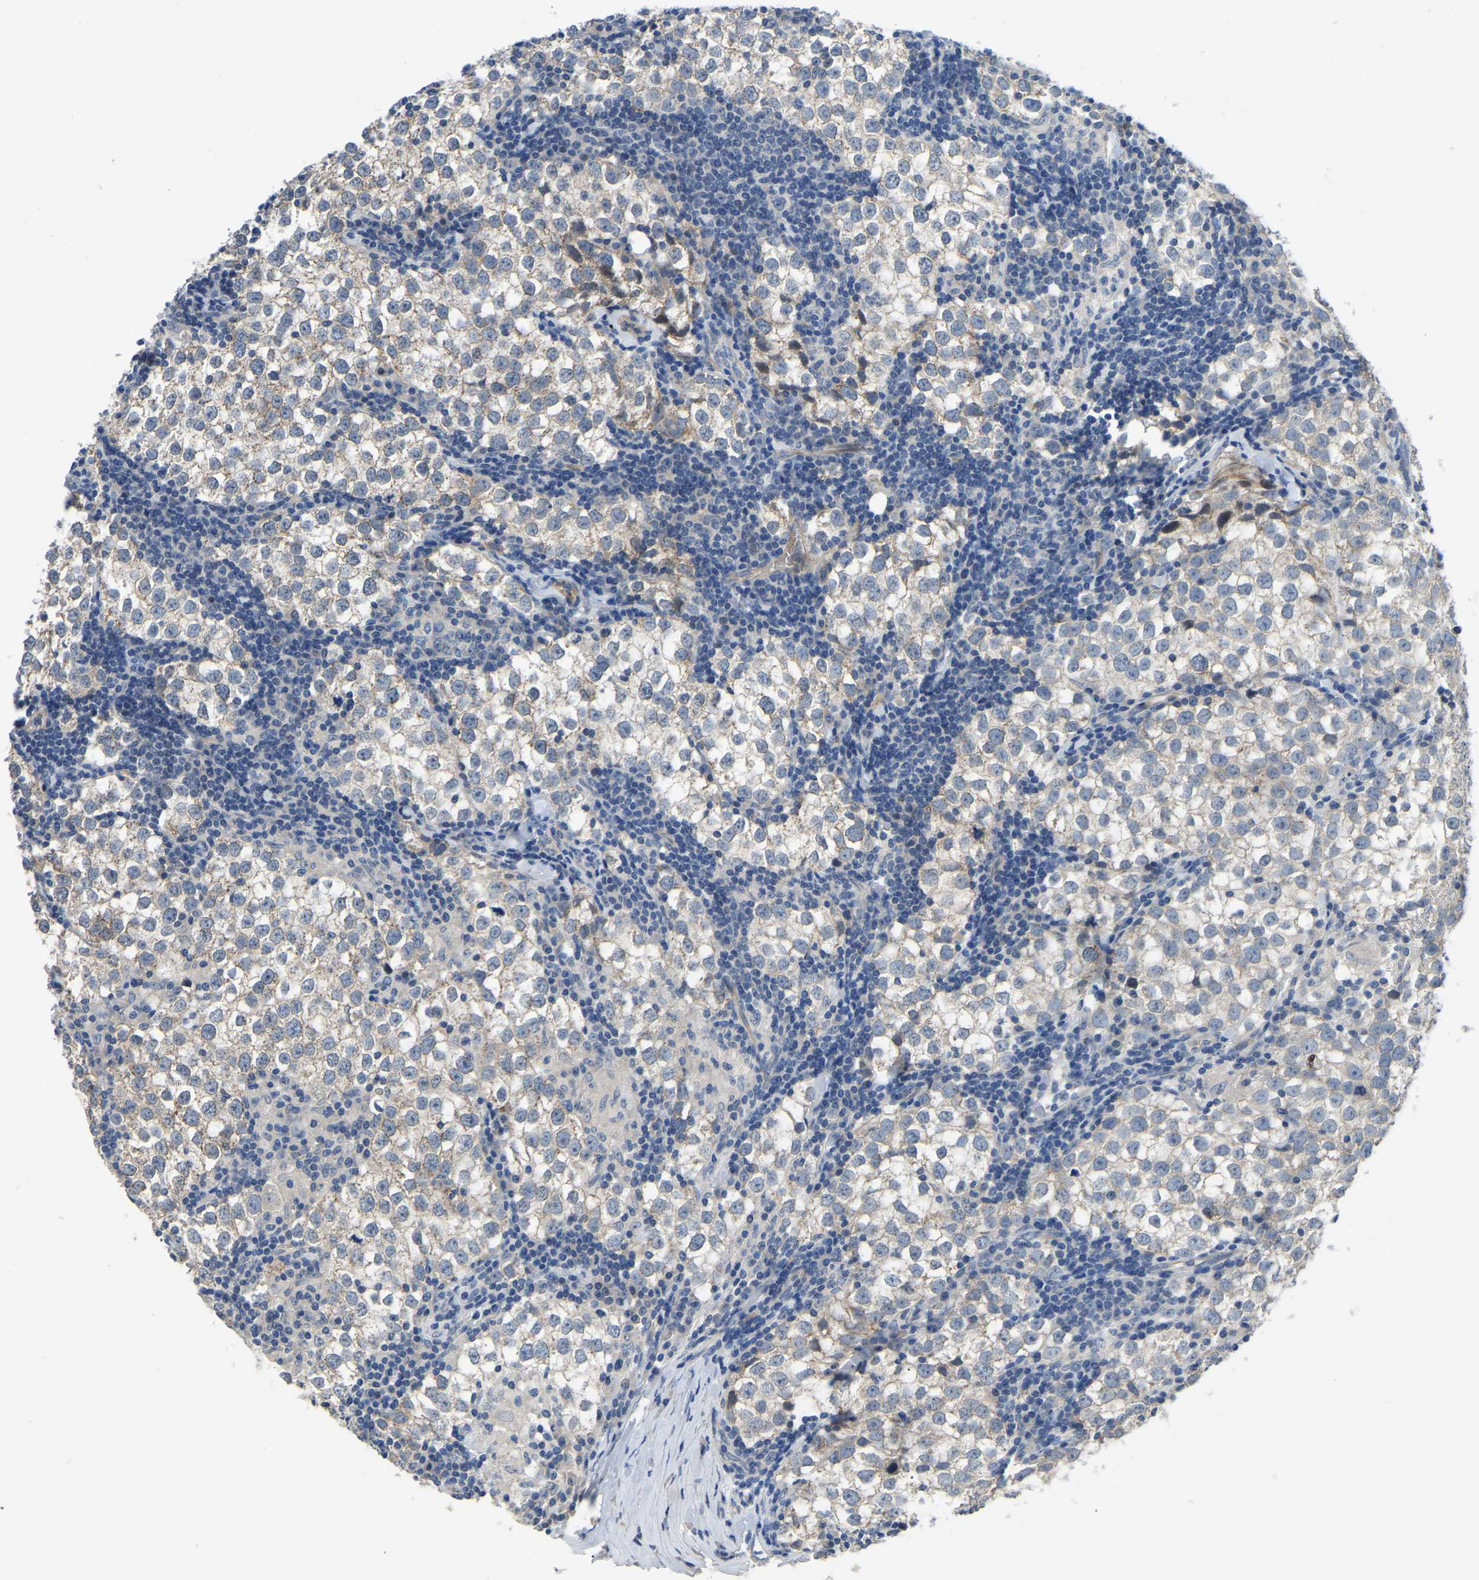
{"staining": {"intensity": "negative", "quantity": "none", "location": "none"}, "tissue": "testis cancer", "cell_type": "Tumor cells", "image_type": "cancer", "snomed": [{"axis": "morphology", "description": "Seminoma, NOS"}, {"axis": "morphology", "description": "Carcinoma, Embryonal, NOS"}, {"axis": "topography", "description": "Testis"}], "caption": "Tumor cells show no significant staining in testis cancer. The staining was performed using DAB to visualize the protein expression in brown, while the nuclei were stained in blue with hematoxylin (Magnification: 20x).", "gene": "HIGD2B", "patient": {"sex": "male", "age": 36}}